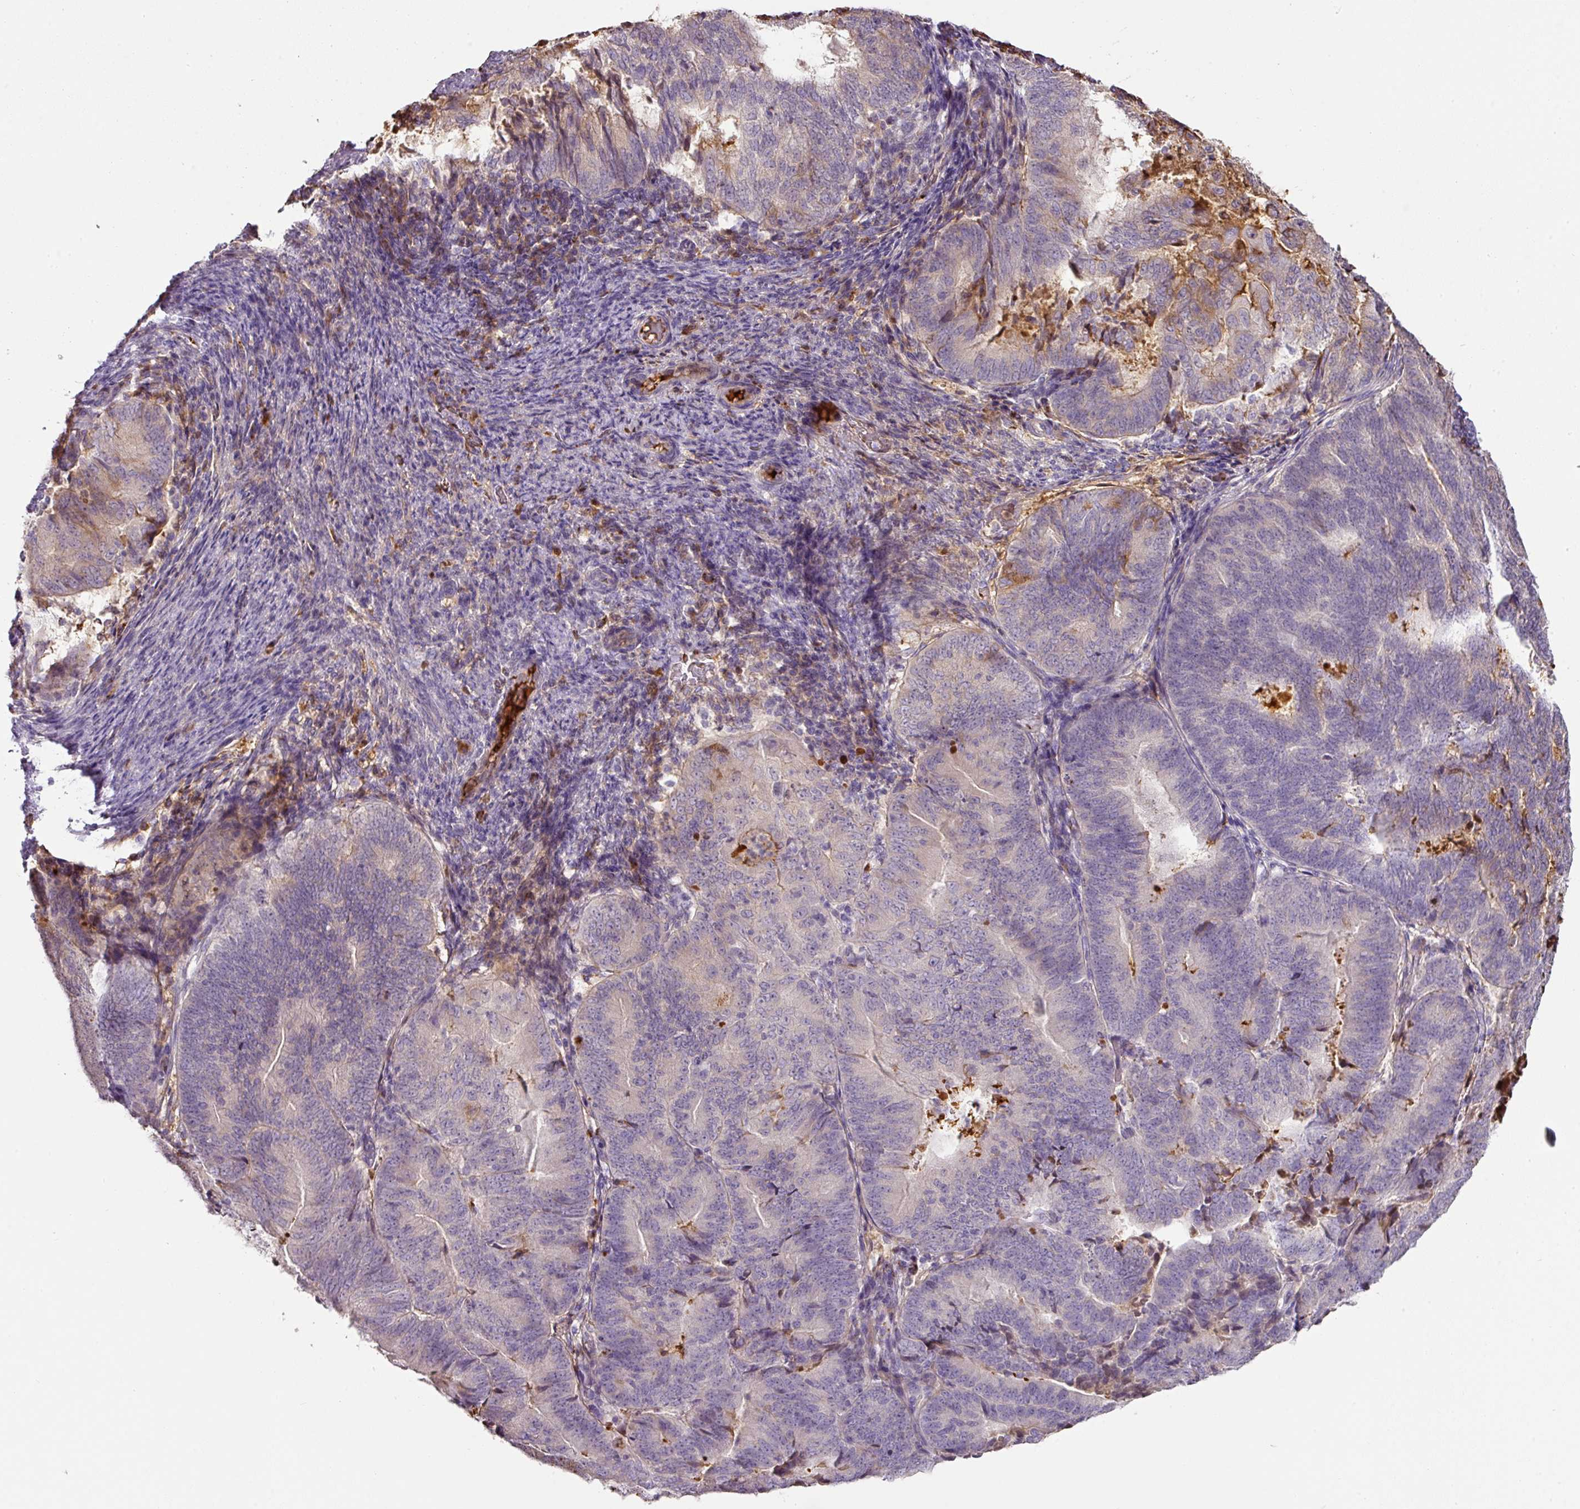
{"staining": {"intensity": "negative", "quantity": "none", "location": "none"}, "tissue": "endometrial cancer", "cell_type": "Tumor cells", "image_type": "cancer", "snomed": [{"axis": "morphology", "description": "Adenocarcinoma, NOS"}, {"axis": "topography", "description": "Endometrium"}], "caption": "IHC micrograph of neoplastic tissue: endometrial cancer (adenocarcinoma) stained with DAB (3,3'-diaminobenzidine) demonstrates no significant protein expression in tumor cells.", "gene": "CCZ1", "patient": {"sex": "female", "age": 70}}